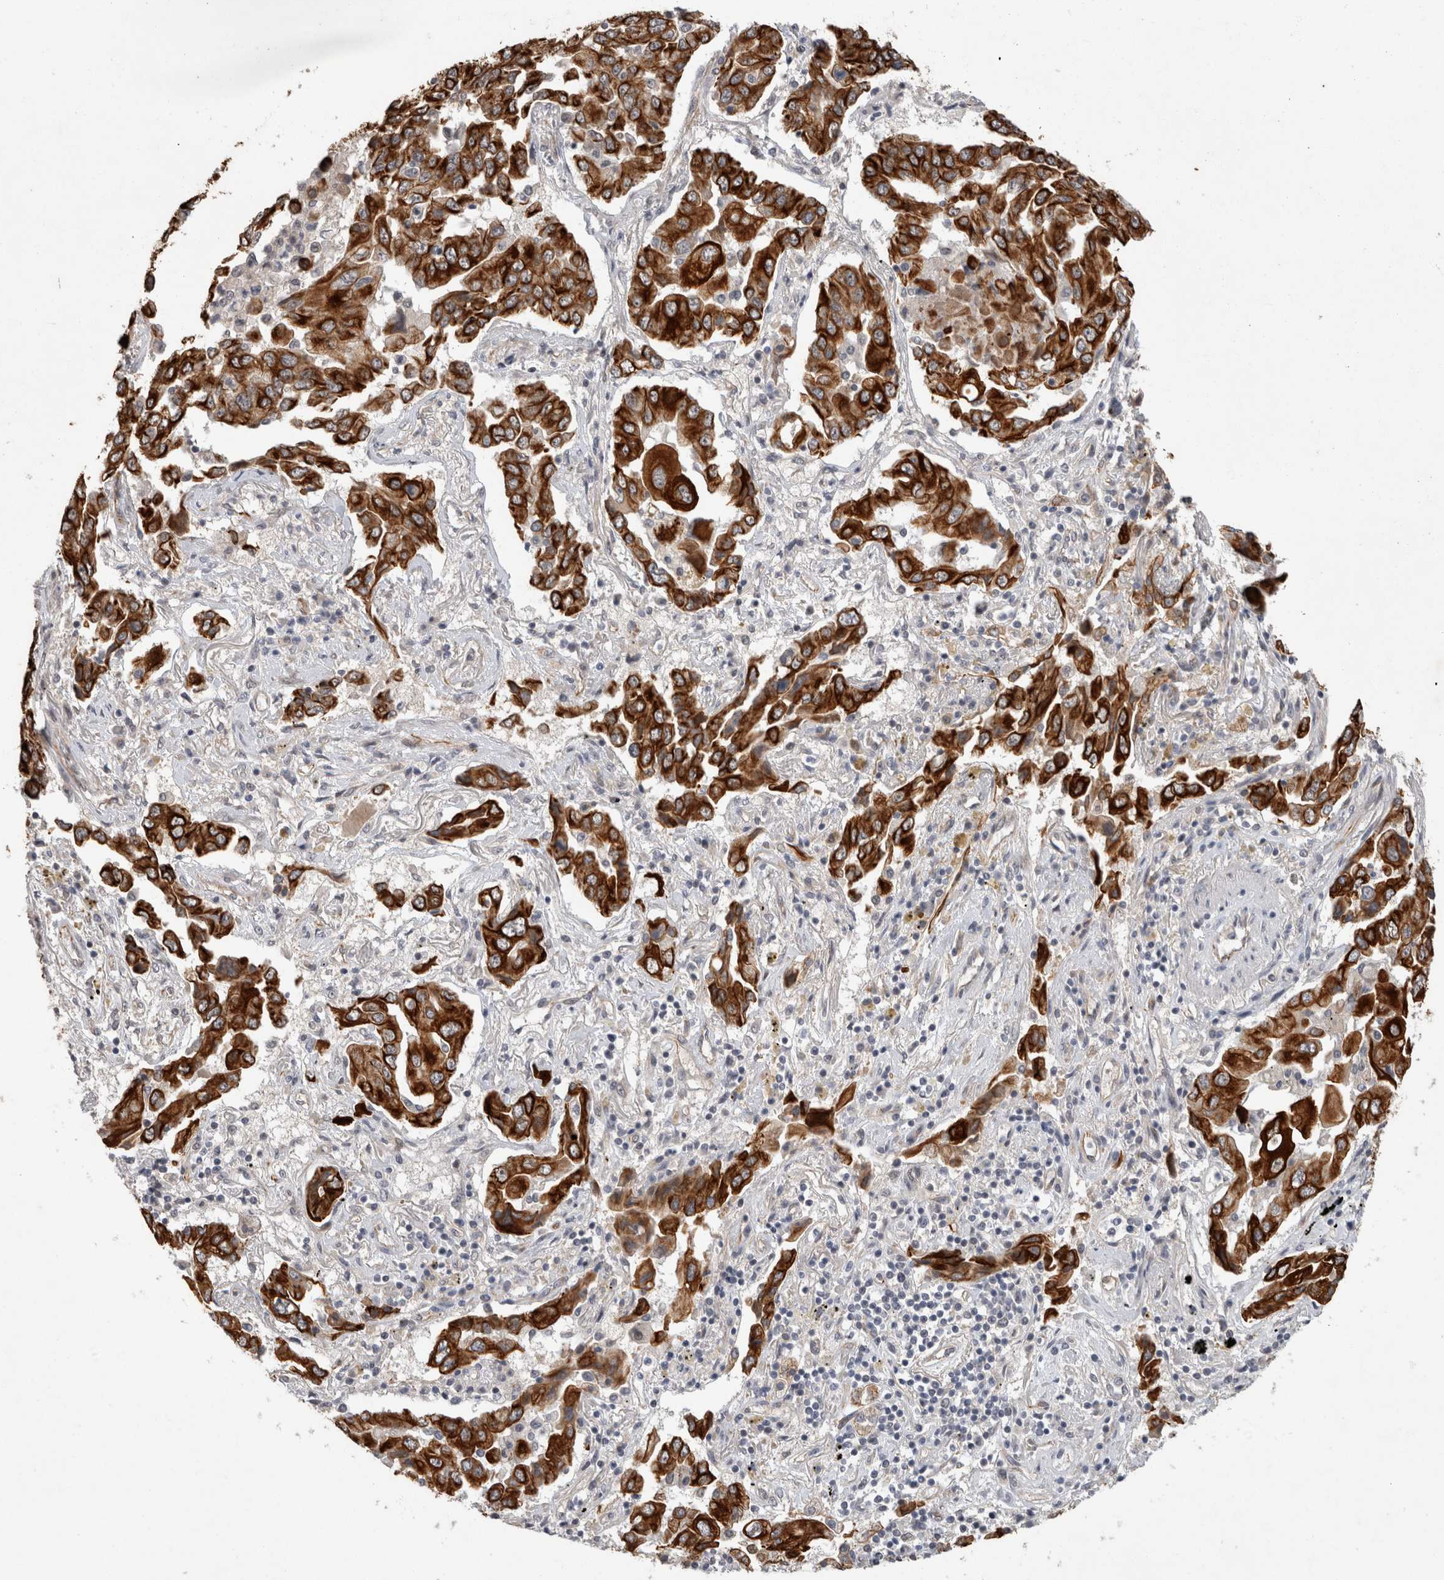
{"staining": {"intensity": "strong", "quantity": ">75%", "location": "cytoplasmic/membranous"}, "tissue": "lung cancer", "cell_type": "Tumor cells", "image_type": "cancer", "snomed": [{"axis": "morphology", "description": "Adenocarcinoma, NOS"}, {"axis": "topography", "description": "Lung"}], "caption": "Immunohistochemistry of human lung cancer (adenocarcinoma) demonstrates high levels of strong cytoplasmic/membranous staining in approximately >75% of tumor cells.", "gene": "CRISPLD1", "patient": {"sex": "female", "age": 65}}